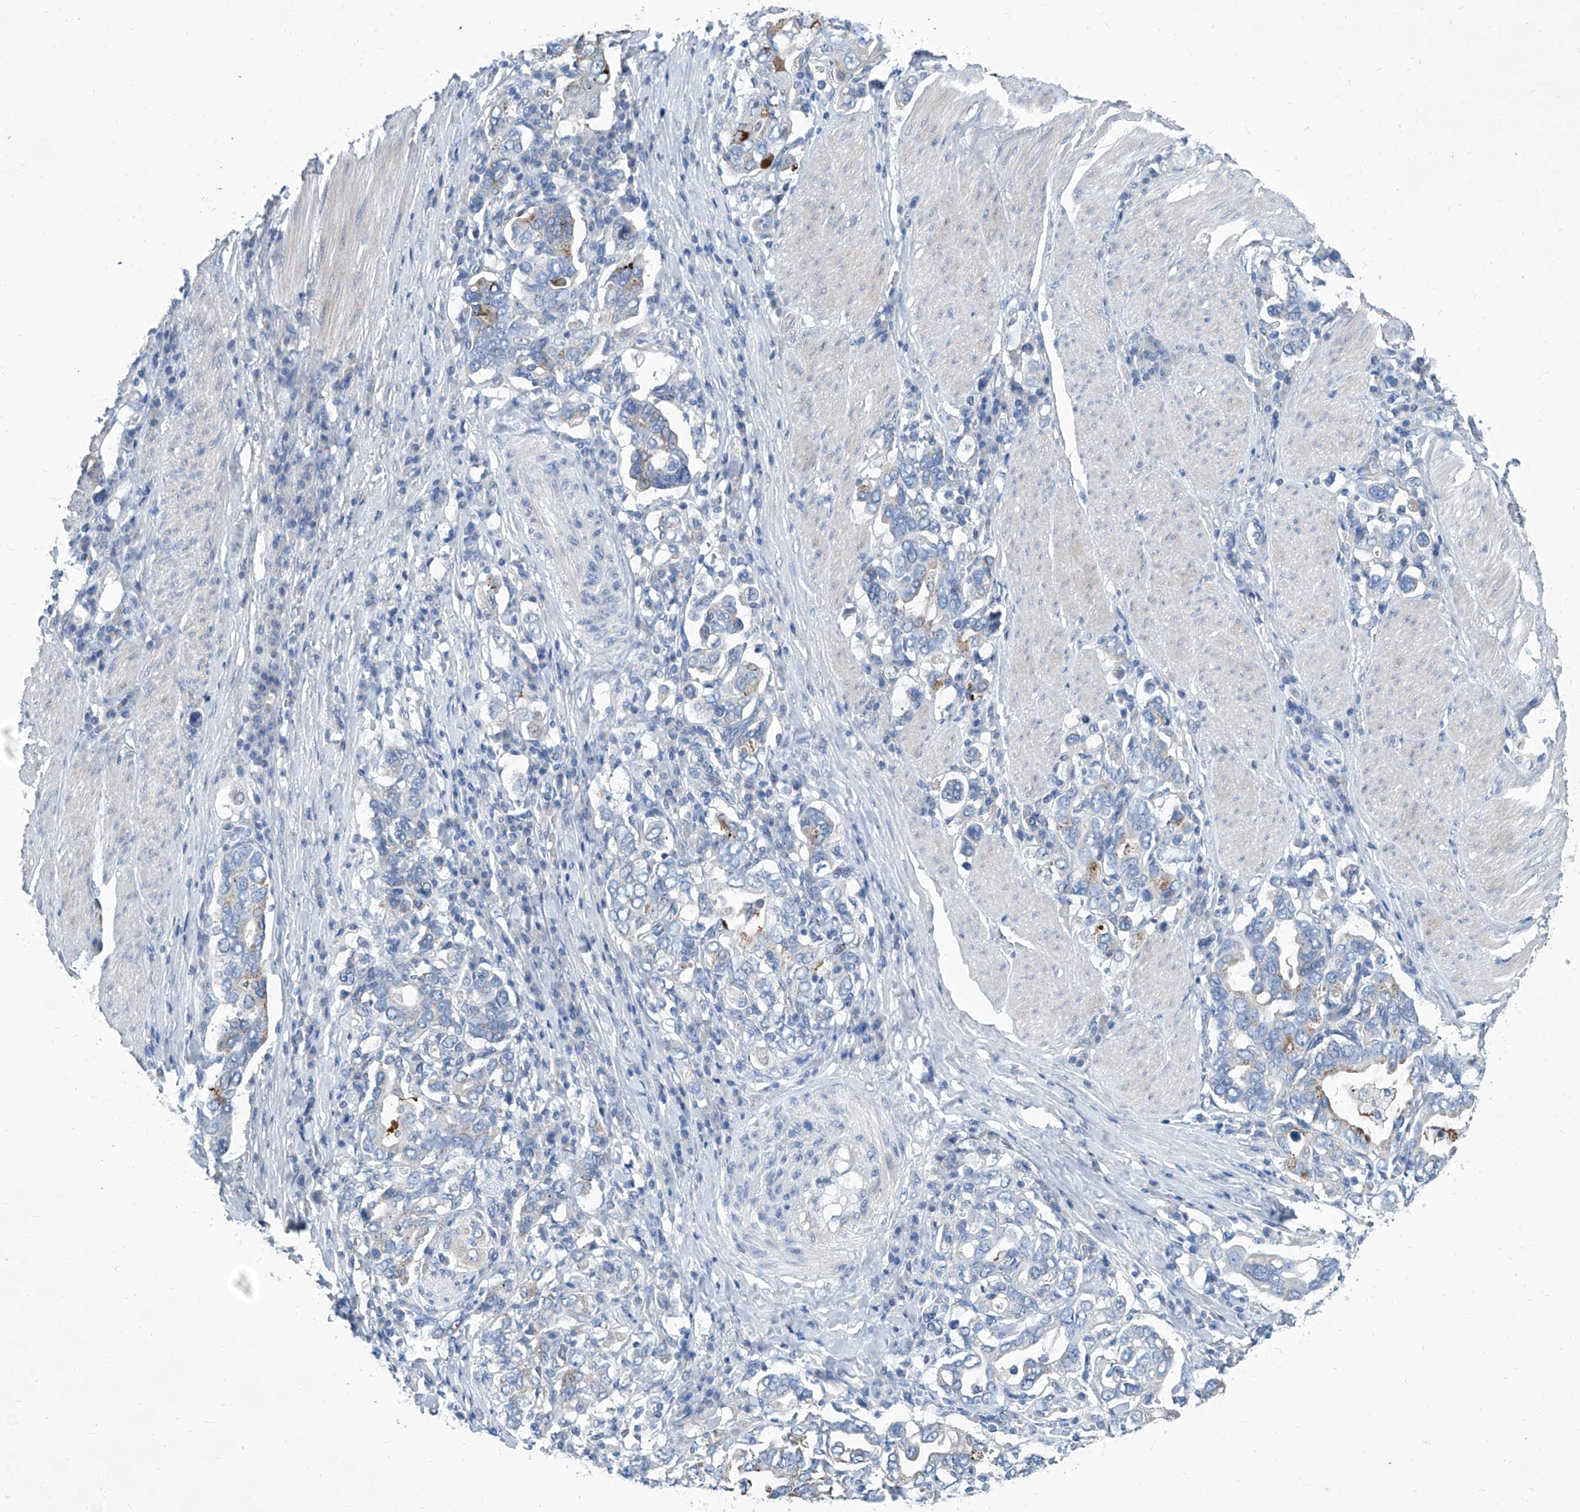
{"staining": {"intensity": "moderate", "quantity": "<25%", "location": "cytoplasmic/membranous"}, "tissue": "stomach cancer", "cell_type": "Tumor cells", "image_type": "cancer", "snomed": [{"axis": "morphology", "description": "Adenocarcinoma, NOS"}, {"axis": "topography", "description": "Stomach, upper"}], "caption": "This is an image of immunohistochemistry staining of adenocarcinoma (stomach), which shows moderate expression in the cytoplasmic/membranous of tumor cells.", "gene": "ZNF519", "patient": {"sex": "male", "age": 62}}